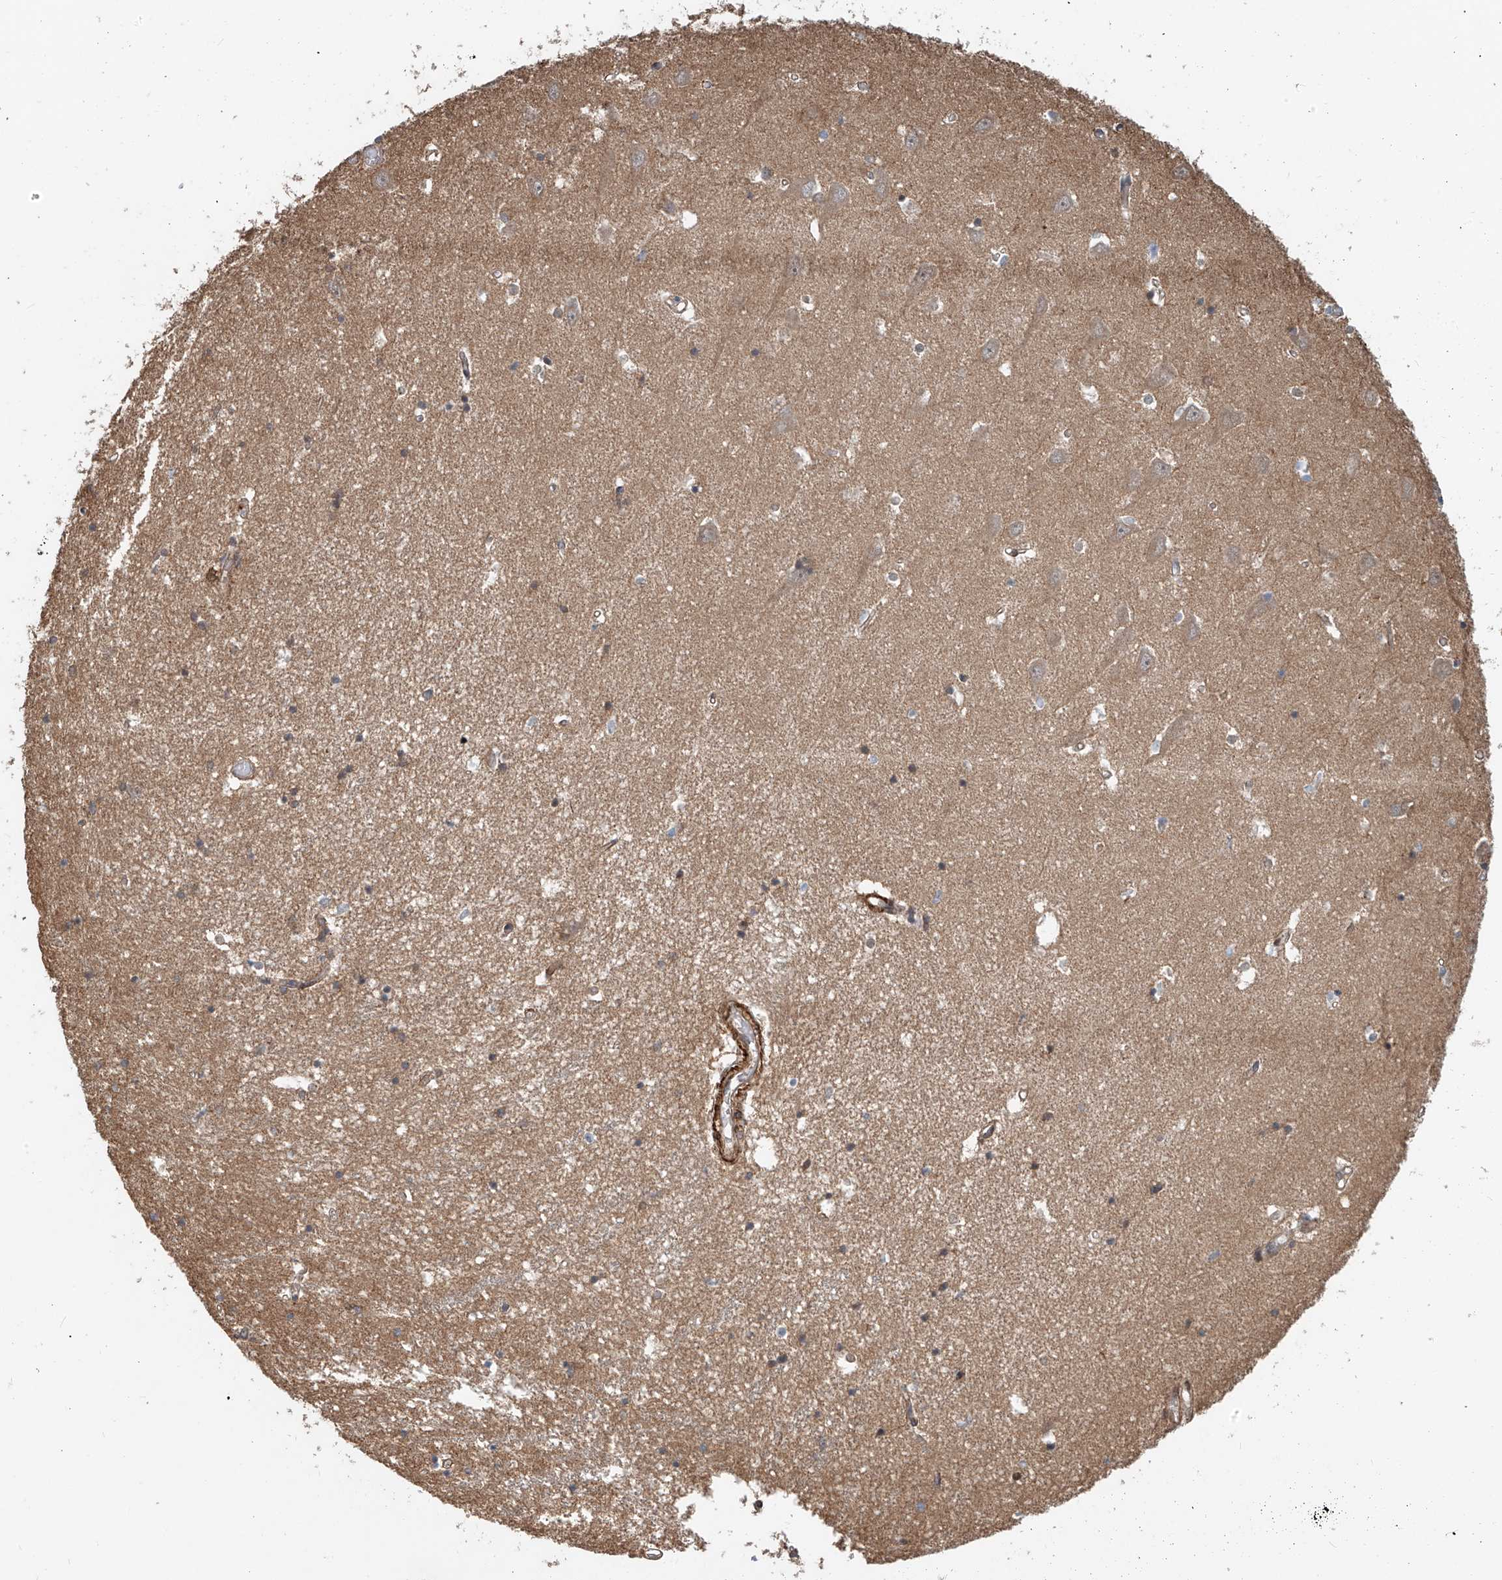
{"staining": {"intensity": "weak", "quantity": "25%-75%", "location": "cytoplasmic/membranous"}, "tissue": "hippocampus", "cell_type": "Glial cells", "image_type": "normal", "snomed": [{"axis": "morphology", "description": "Normal tissue, NOS"}, {"axis": "topography", "description": "Hippocampus"}], "caption": "This photomicrograph reveals unremarkable hippocampus stained with immunohistochemistry (IHC) to label a protein in brown. The cytoplasmic/membranous of glial cells show weak positivity for the protein. Nuclei are counter-stained blue.", "gene": "SASH1", "patient": {"sex": "male", "age": 70}}